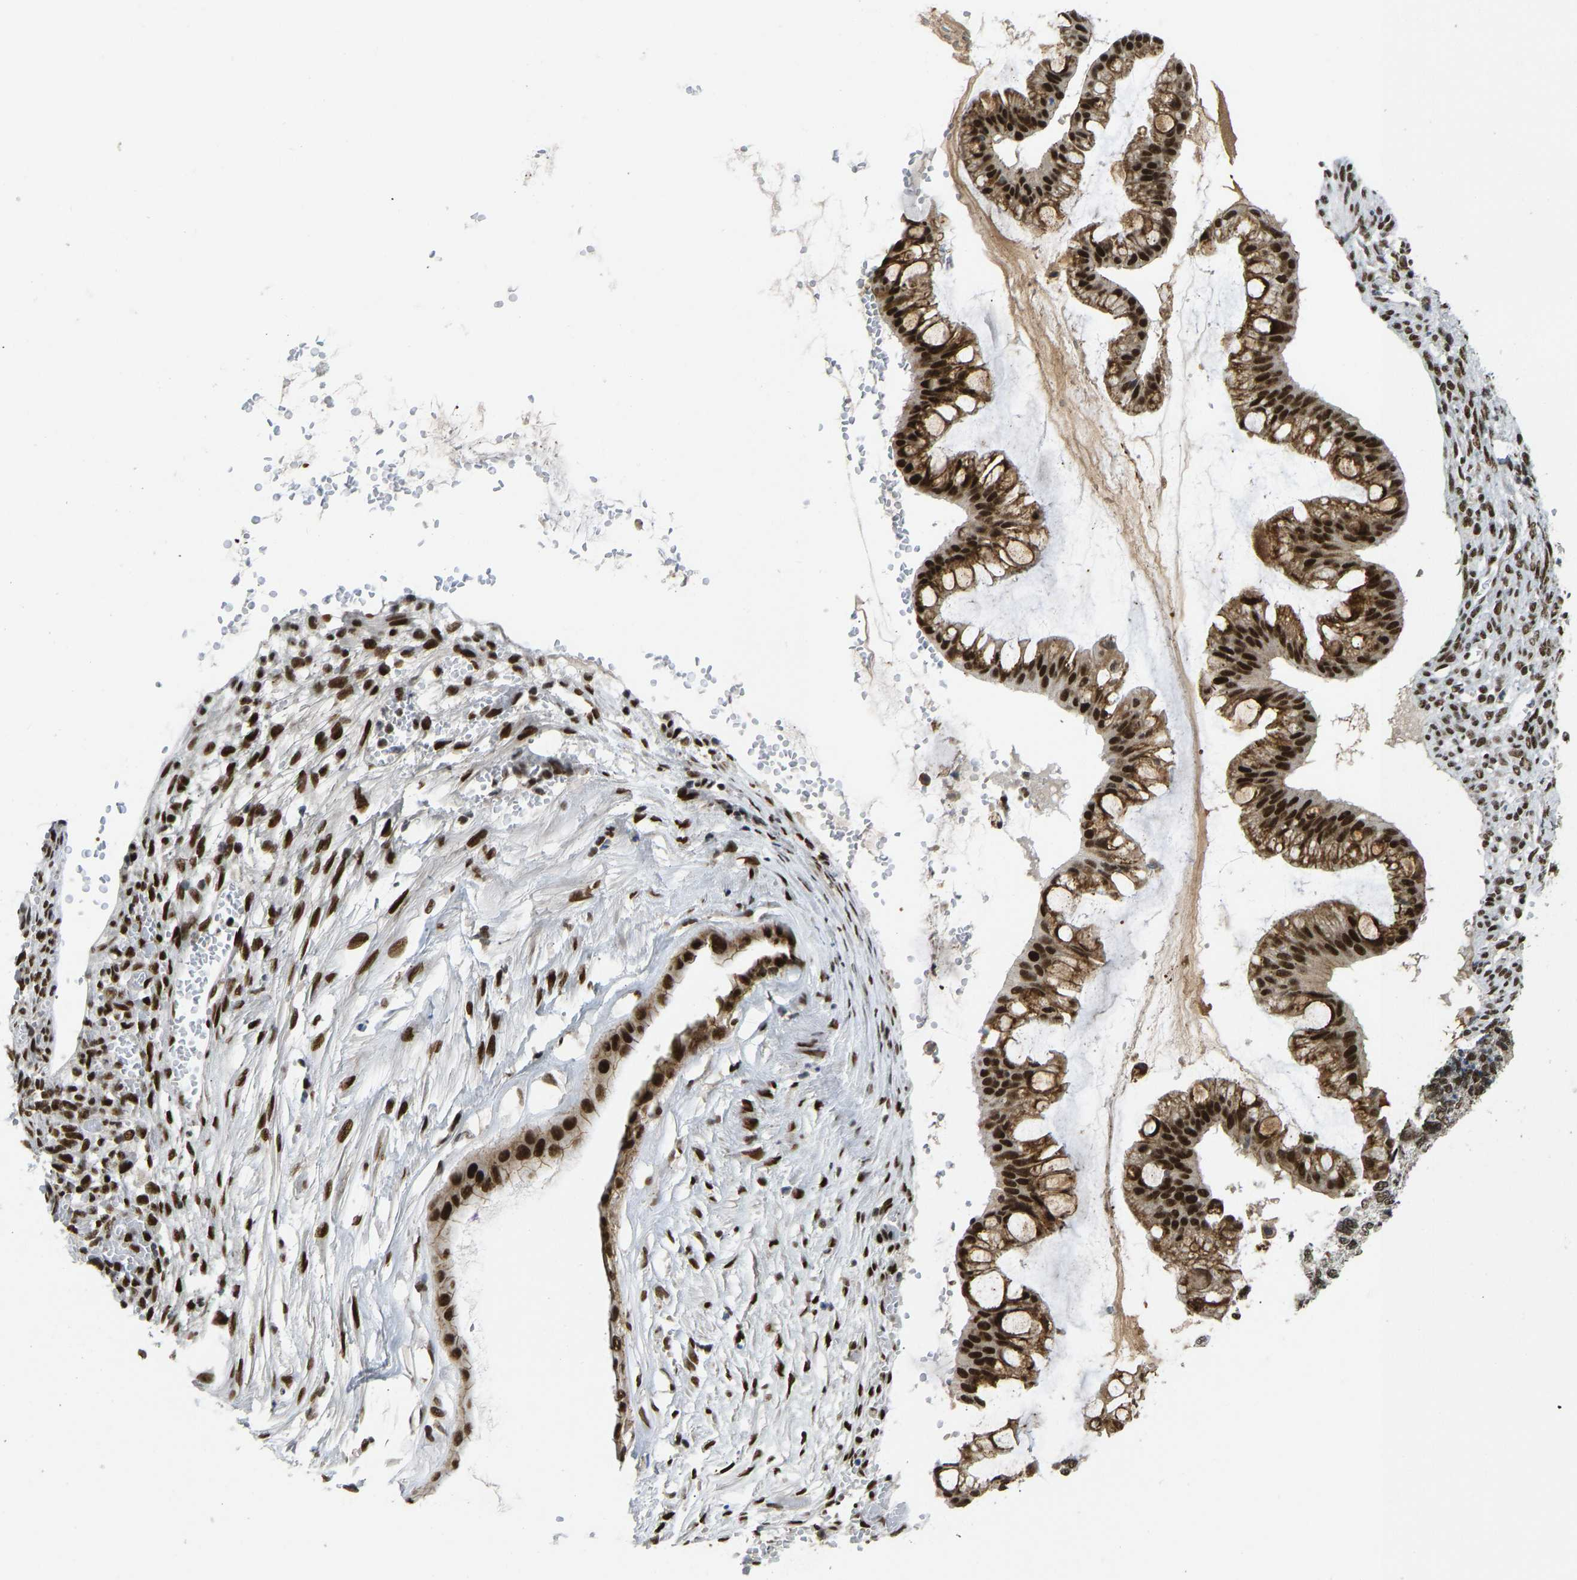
{"staining": {"intensity": "strong", "quantity": ">75%", "location": "cytoplasmic/membranous,nuclear"}, "tissue": "ovarian cancer", "cell_type": "Tumor cells", "image_type": "cancer", "snomed": [{"axis": "morphology", "description": "Cystadenocarcinoma, mucinous, NOS"}, {"axis": "topography", "description": "Ovary"}], "caption": "A high-resolution micrograph shows immunohistochemistry staining of ovarian mucinous cystadenocarcinoma, which shows strong cytoplasmic/membranous and nuclear expression in approximately >75% of tumor cells.", "gene": "FOXK1", "patient": {"sex": "female", "age": 73}}